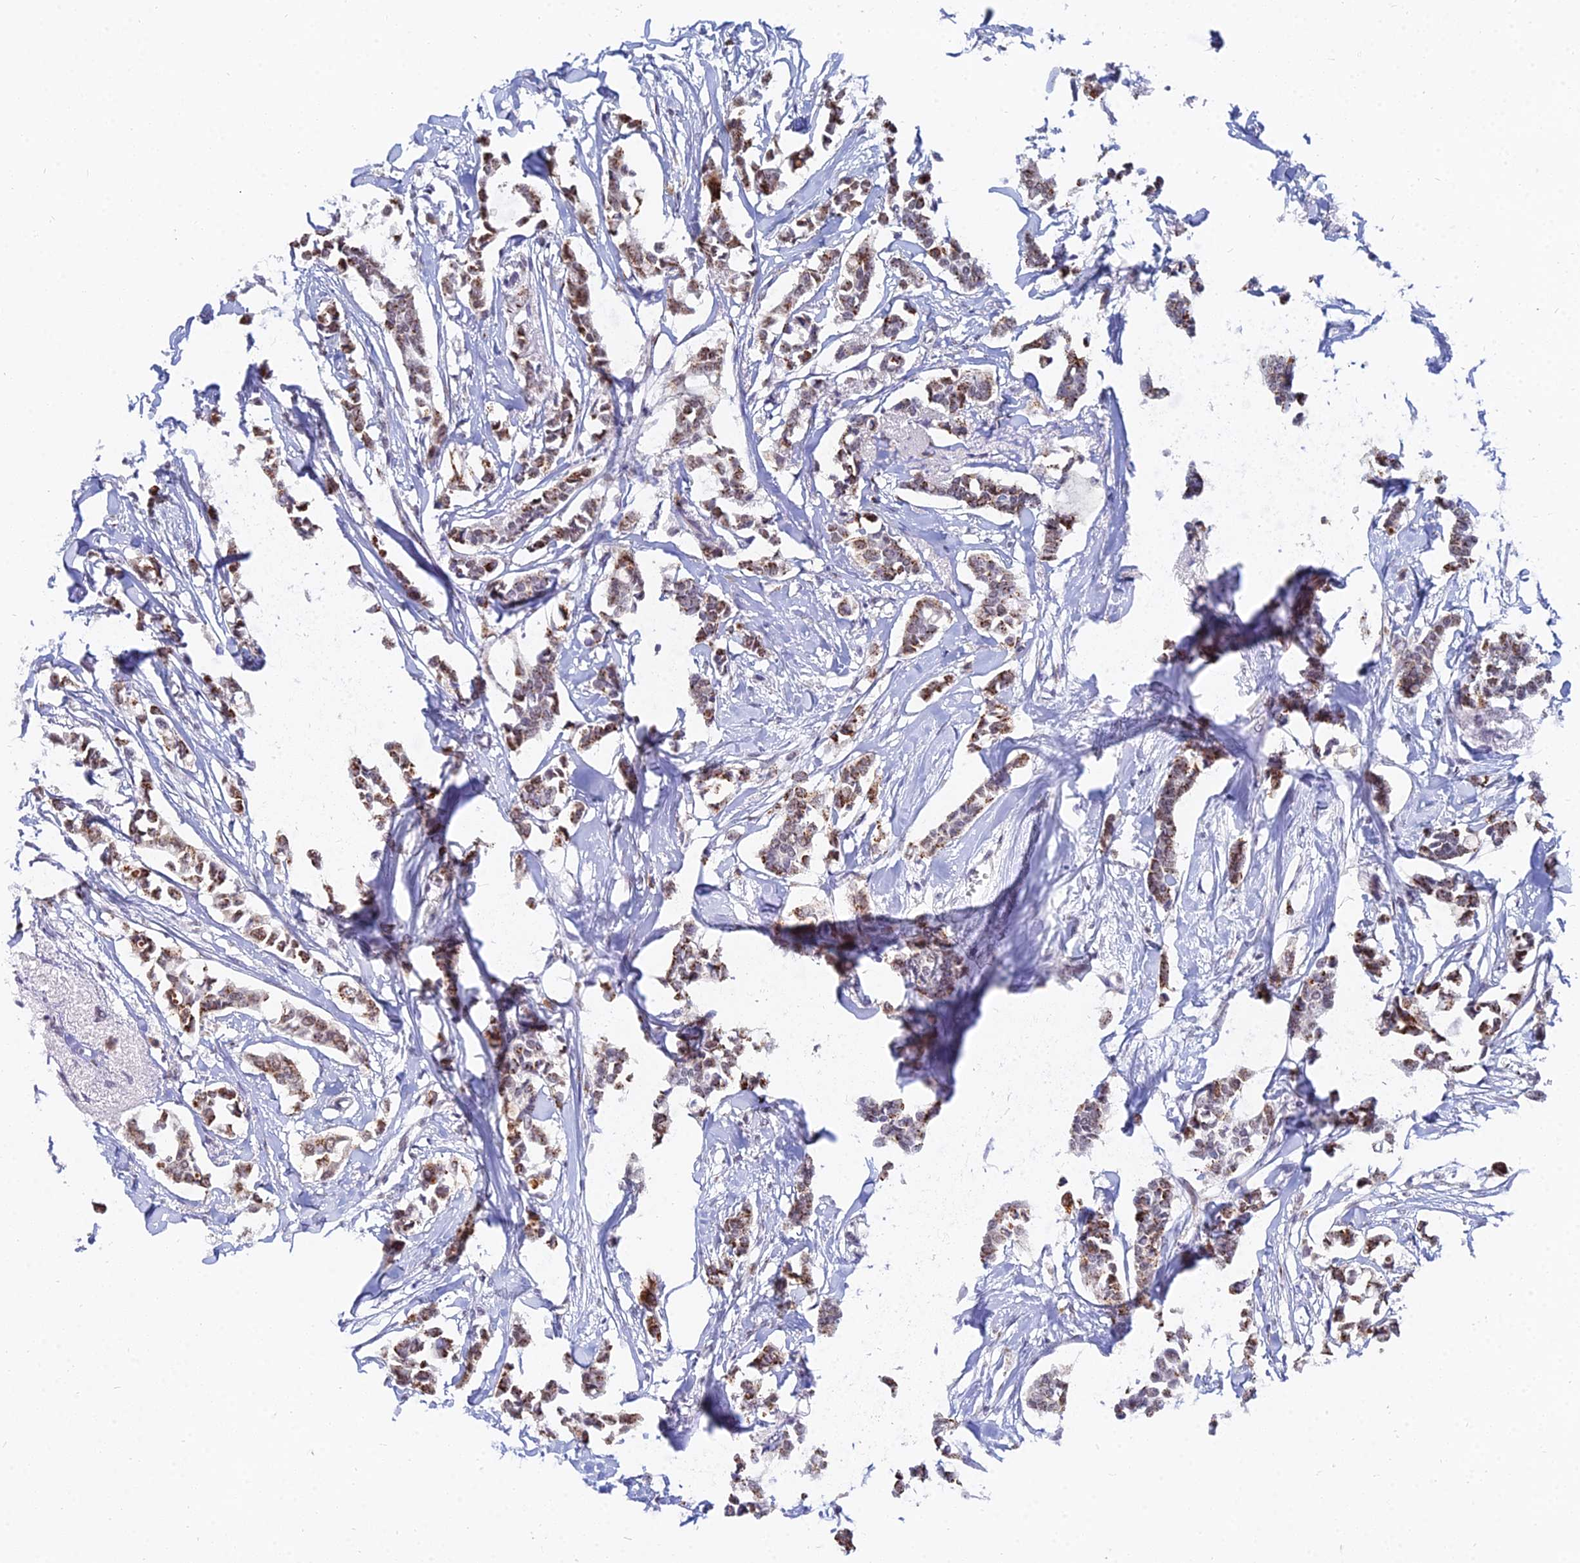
{"staining": {"intensity": "strong", "quantity": ">75%", "location": "cytoplasmic/membranous,nuclear"}, "tissue": "breast cancer", "cell_type": "Tumor cells", "image_type": "cancer", "snomed": [{"axis": "morphology", "description": "Duct carcinoma"}, {"axis": "topography", "description": "Breast"}], "caption": "Immunohistochemistry image of human infiltrating ductal carcinoma (breast) stained for a protein (brown), which shows high levels of strong cytoplasmic/membranous and nuclear expression in about >75% of tumor cells.", "gene": "THOC3", "patient": {"sex": "female", "age": 41}}